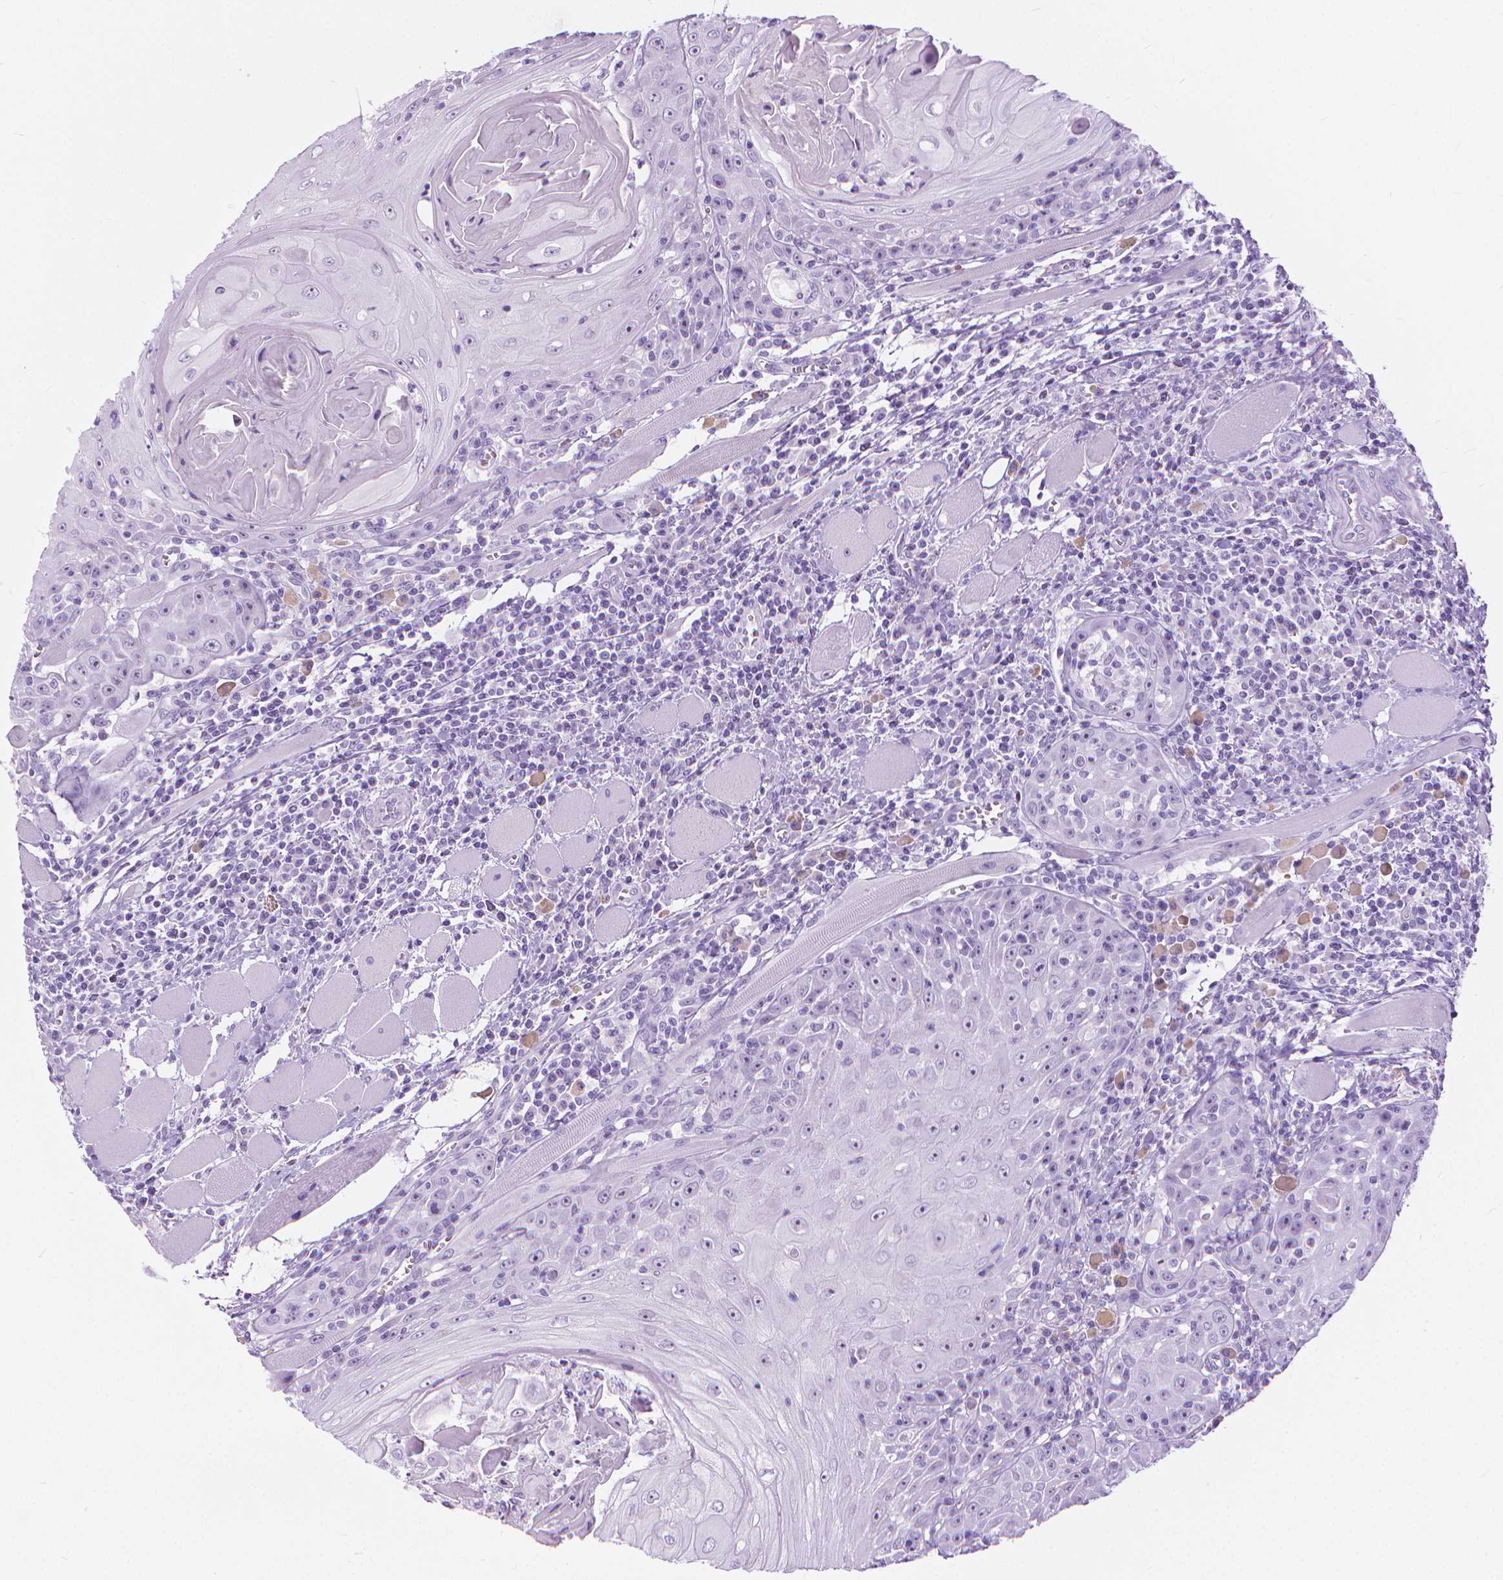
{"staining": {"intensity": "negative", "quantity": "none", "location": "none"}, "tissue": "head and neck cancer", "cell_type": "Tumor cells", "image_type": "cancer", "snomed": [{"axis": "morphology", "description": "Squamous cell carcinoma, NOS"}, {"axis": "topography", "description": "Head-Neck"}], "caption": "Human head and neck cancer stained for a protein using immunohistochemistry (IHC) displays no expression in tumor cells.", "gene": "HTR2B", "patient": {"sex": "male", "age": 52}}